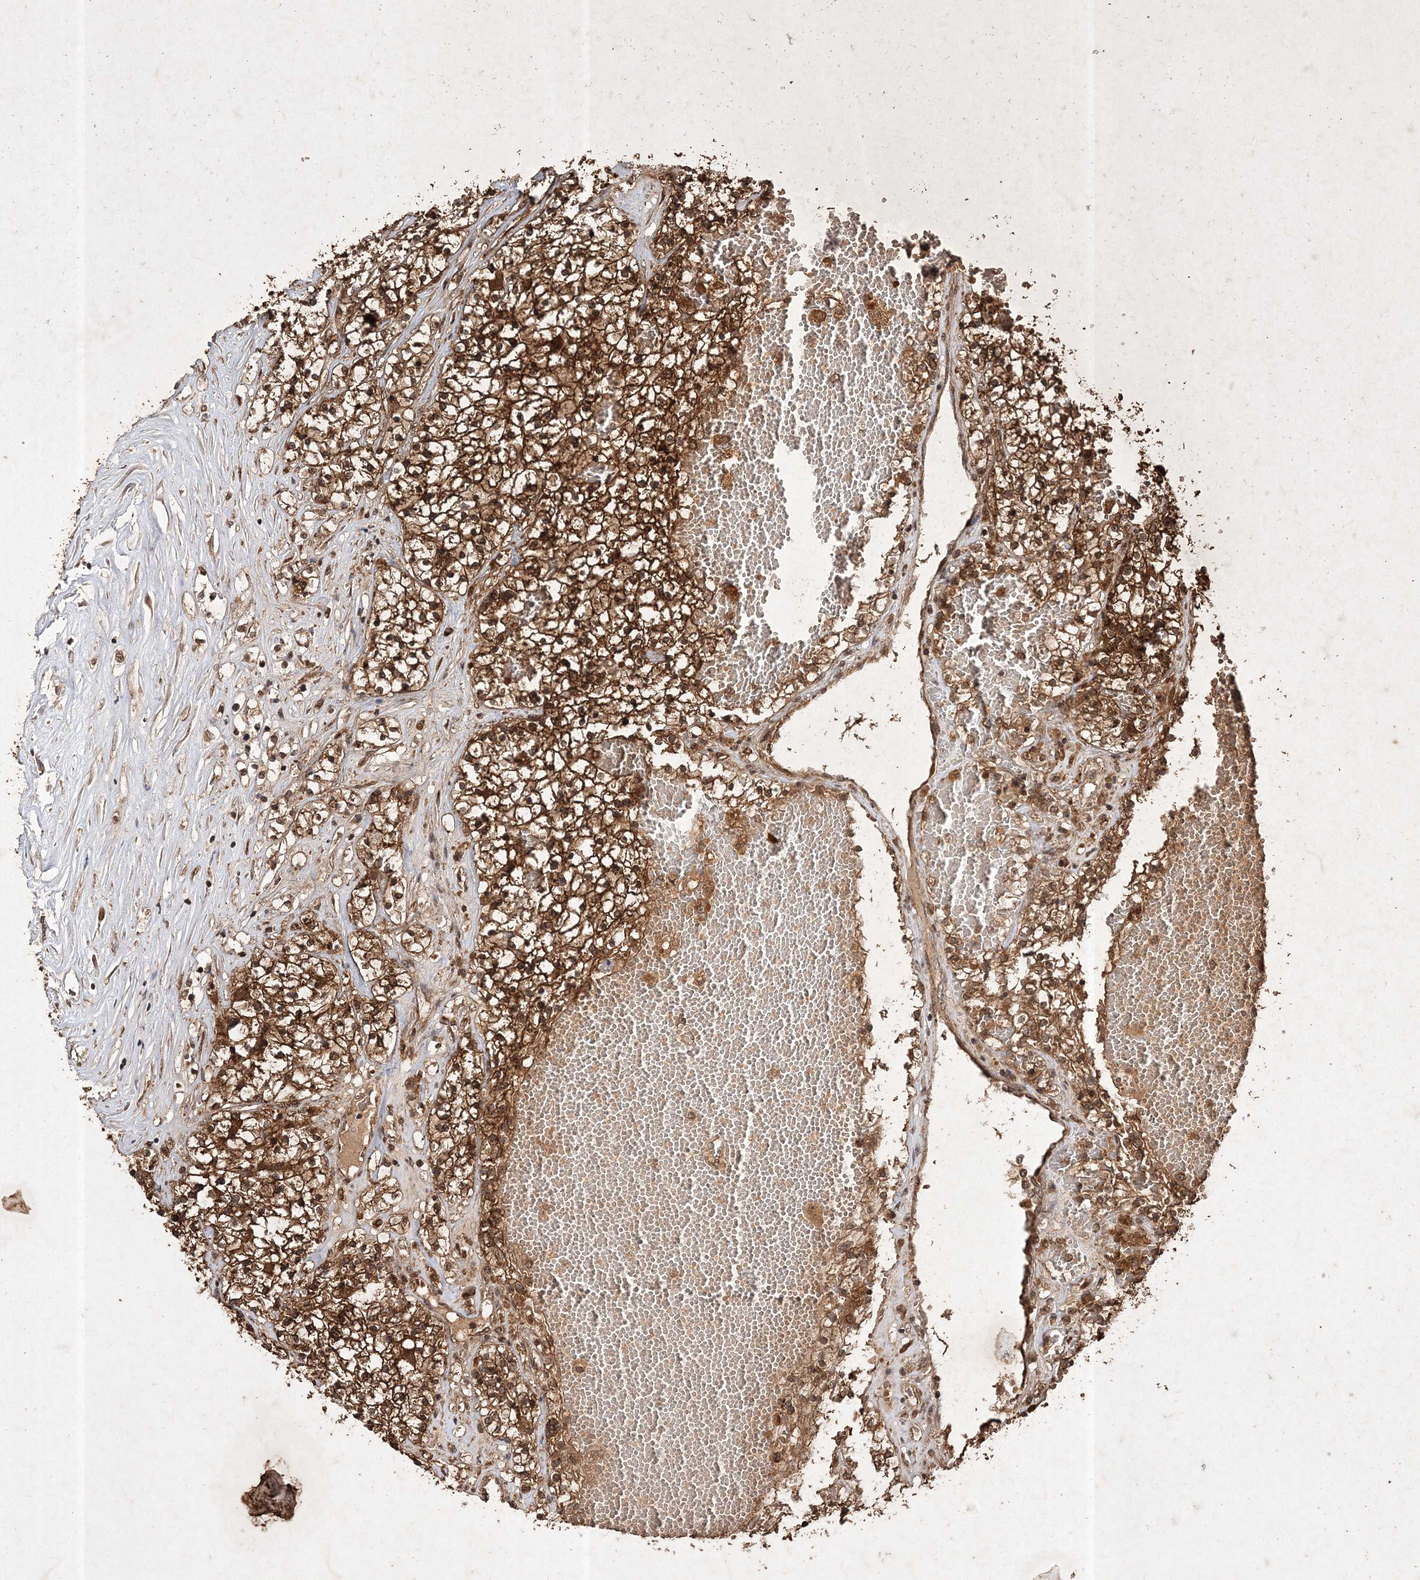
{"staining": {"intensity": "strong", "quantity": ">75%", "location": "cytoplasmic/membranous,nuclear"}, "tissue": "renal cancer", "cell_type": "Tumor cells", "image_type": "cancer", "snomed": [{"axis": "morphology", "description": "Normal tissue, NOS"}, {"axis": "morphology", "description": "Adenocarcinoma, NOS"}, {"axis": "topography", "description": "Kidney"}], "caption": "This micrograph exhibits immunohistochemistry staining of renal cancer, with high strong cytoplasmic/membranous and nuclear positivity in about >75% of tumor cells.", "gene": "NIF3L1", "patient": {"sex": "male", "age": 68}}